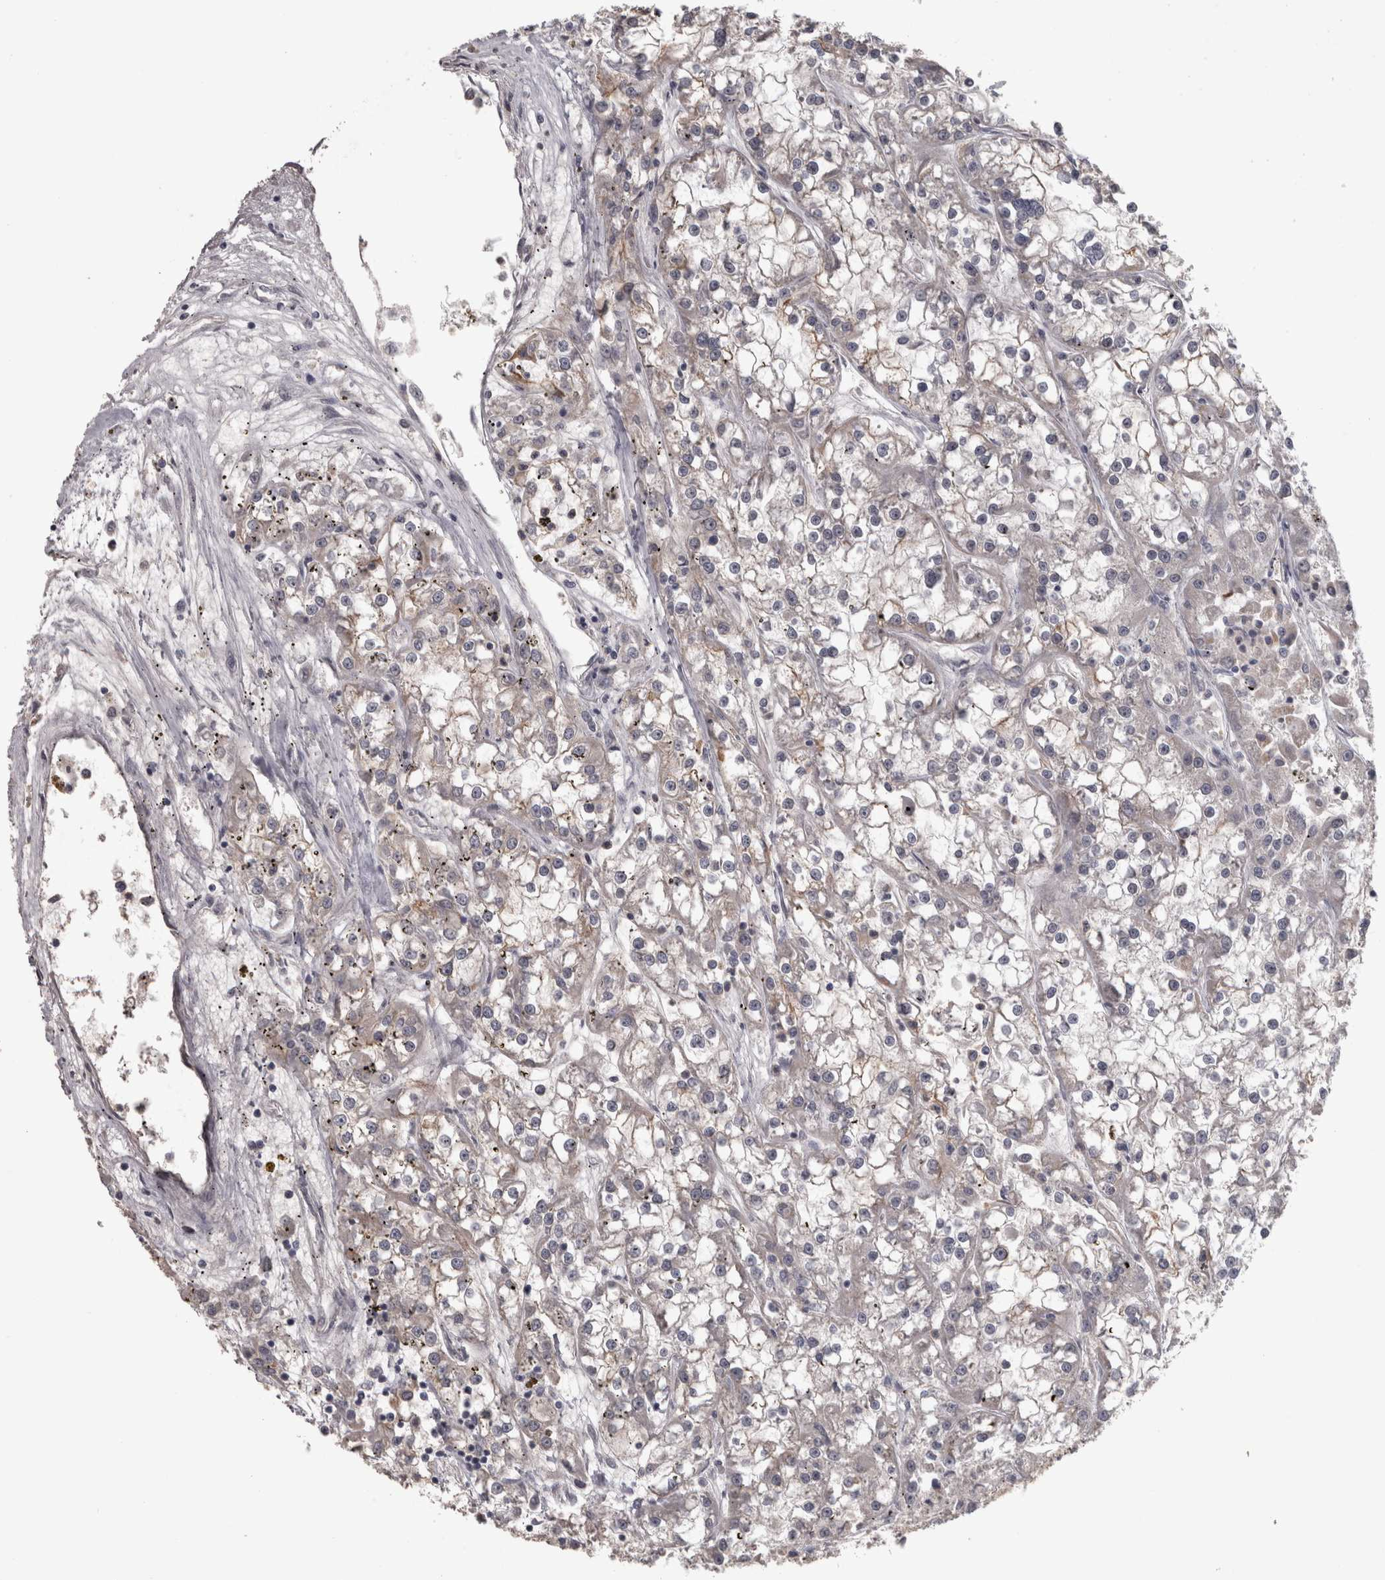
{"staining": {"intensity": "weak", "quantity": "25%-75%", "location": "cytoplasmic/membranous"}, "tissue": "renal cancer", "cell_type": "Tumor cells", "image_type": "cancer", "snomed": [{"axis": "morphology", "description": "Adenocarcinoma, NOS"}, {"axis": "topography", "description": "Kidney"}], "caption": "The micrograph displays immunohistochemical staining of renal cancer (adenocarcinoma). There is weak cytoplasmic/membranous expression is present in about 25%-75% of tumor cells. (brown staining indicates protein expression, while blue staining denotes nuclei).", "gene": "DBT", "patient": {"sex": "female", "age": 52}}